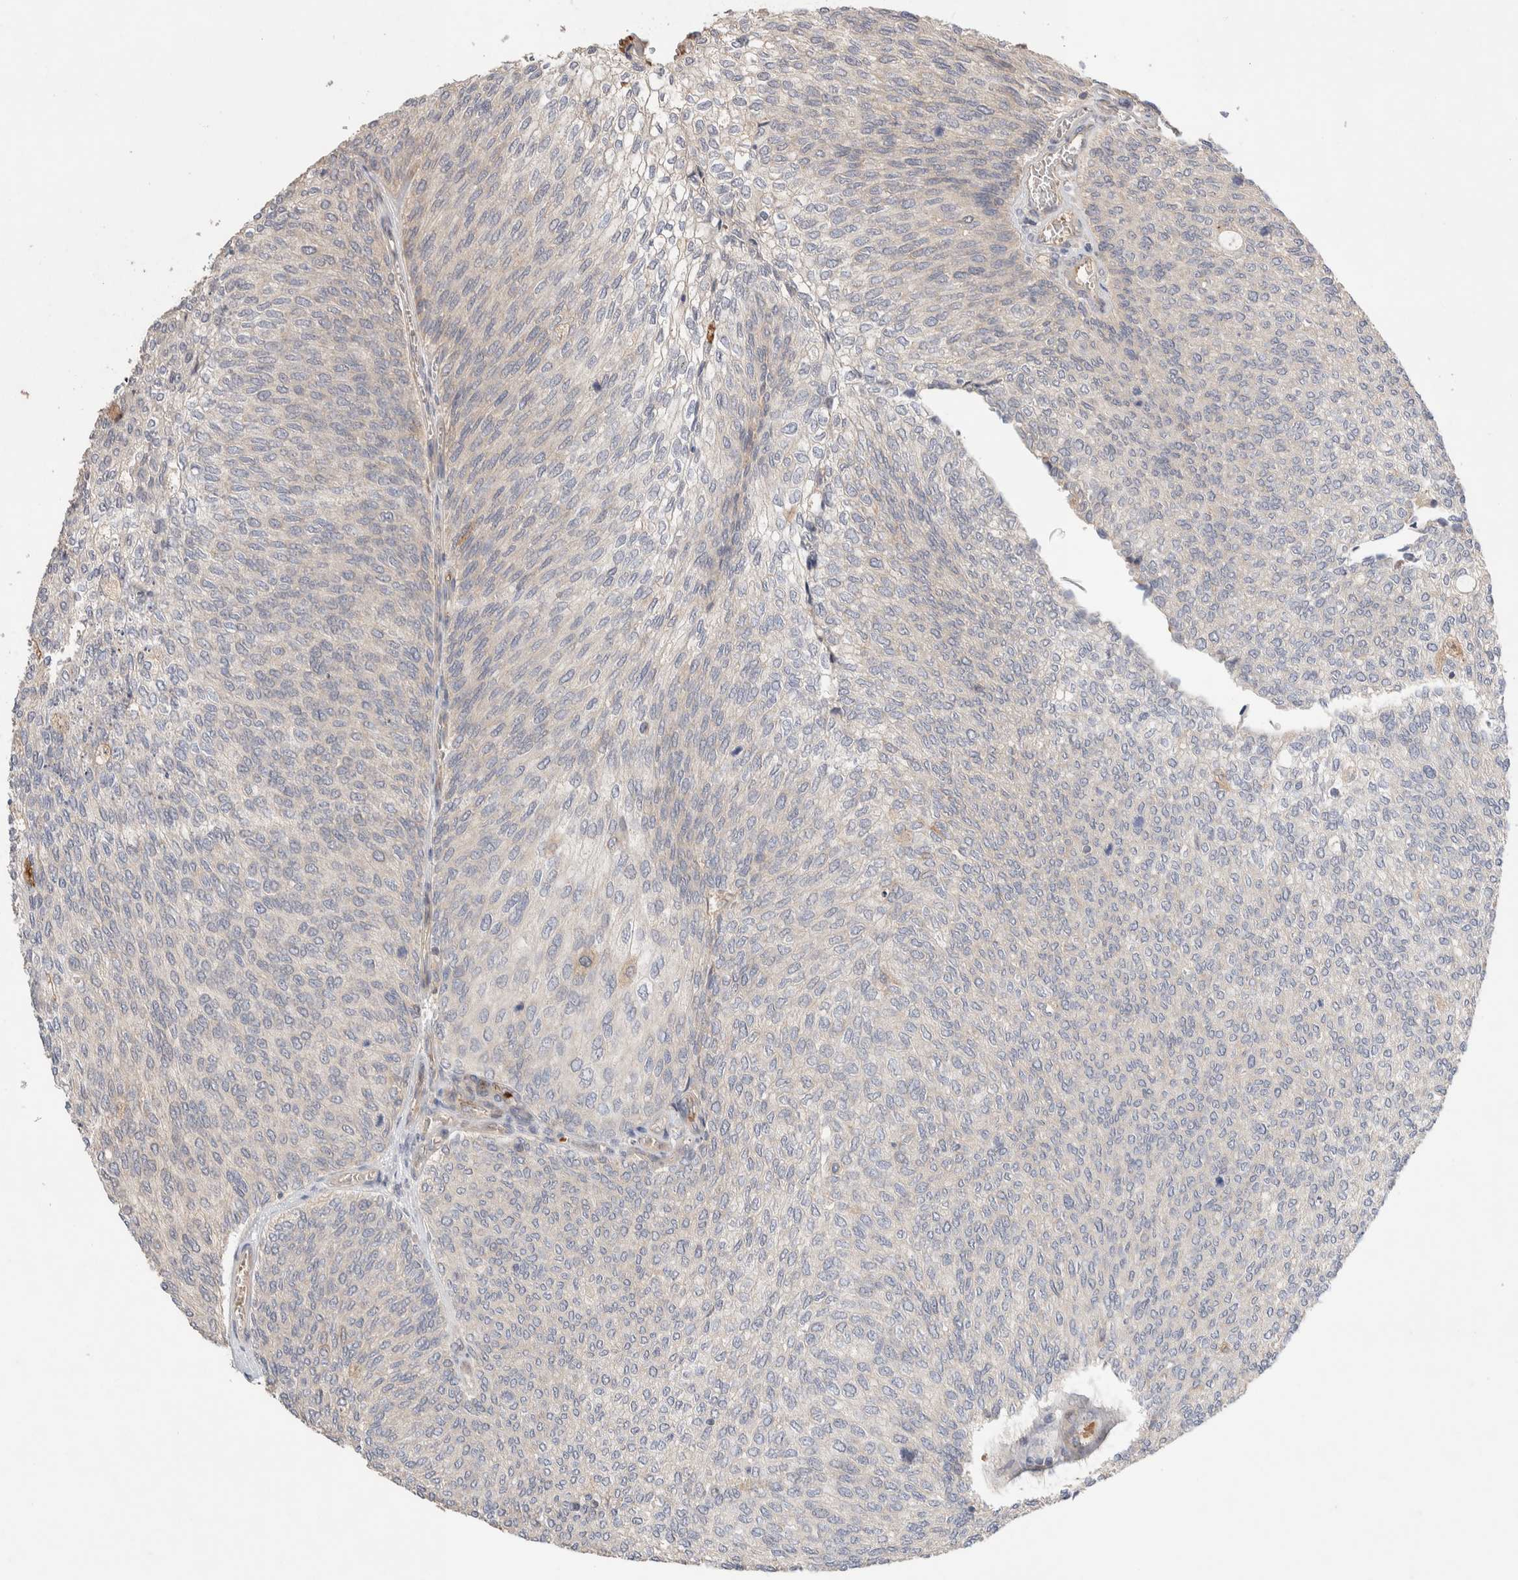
{"staining": {"intensity": "weak", "quantity": "<25%", "location": "cytoplasmic/membranous"}, "tissue": "urothelial cancer", "cell_type": "Tumor cells", "image_type": "cancer", "snomed": [{"axis": "morphology", "description": "Urothelial carcinoma, Low grade"}, {"axis": "topography", "description": "Urinary bladder"}], "caption": "DAB immunohistochemical staining of human low-grade urothelial carcinoma displays no significant expression in tumor cells.", "gene": "WDR91", "patient": {"sex": "female", "age": 79}}